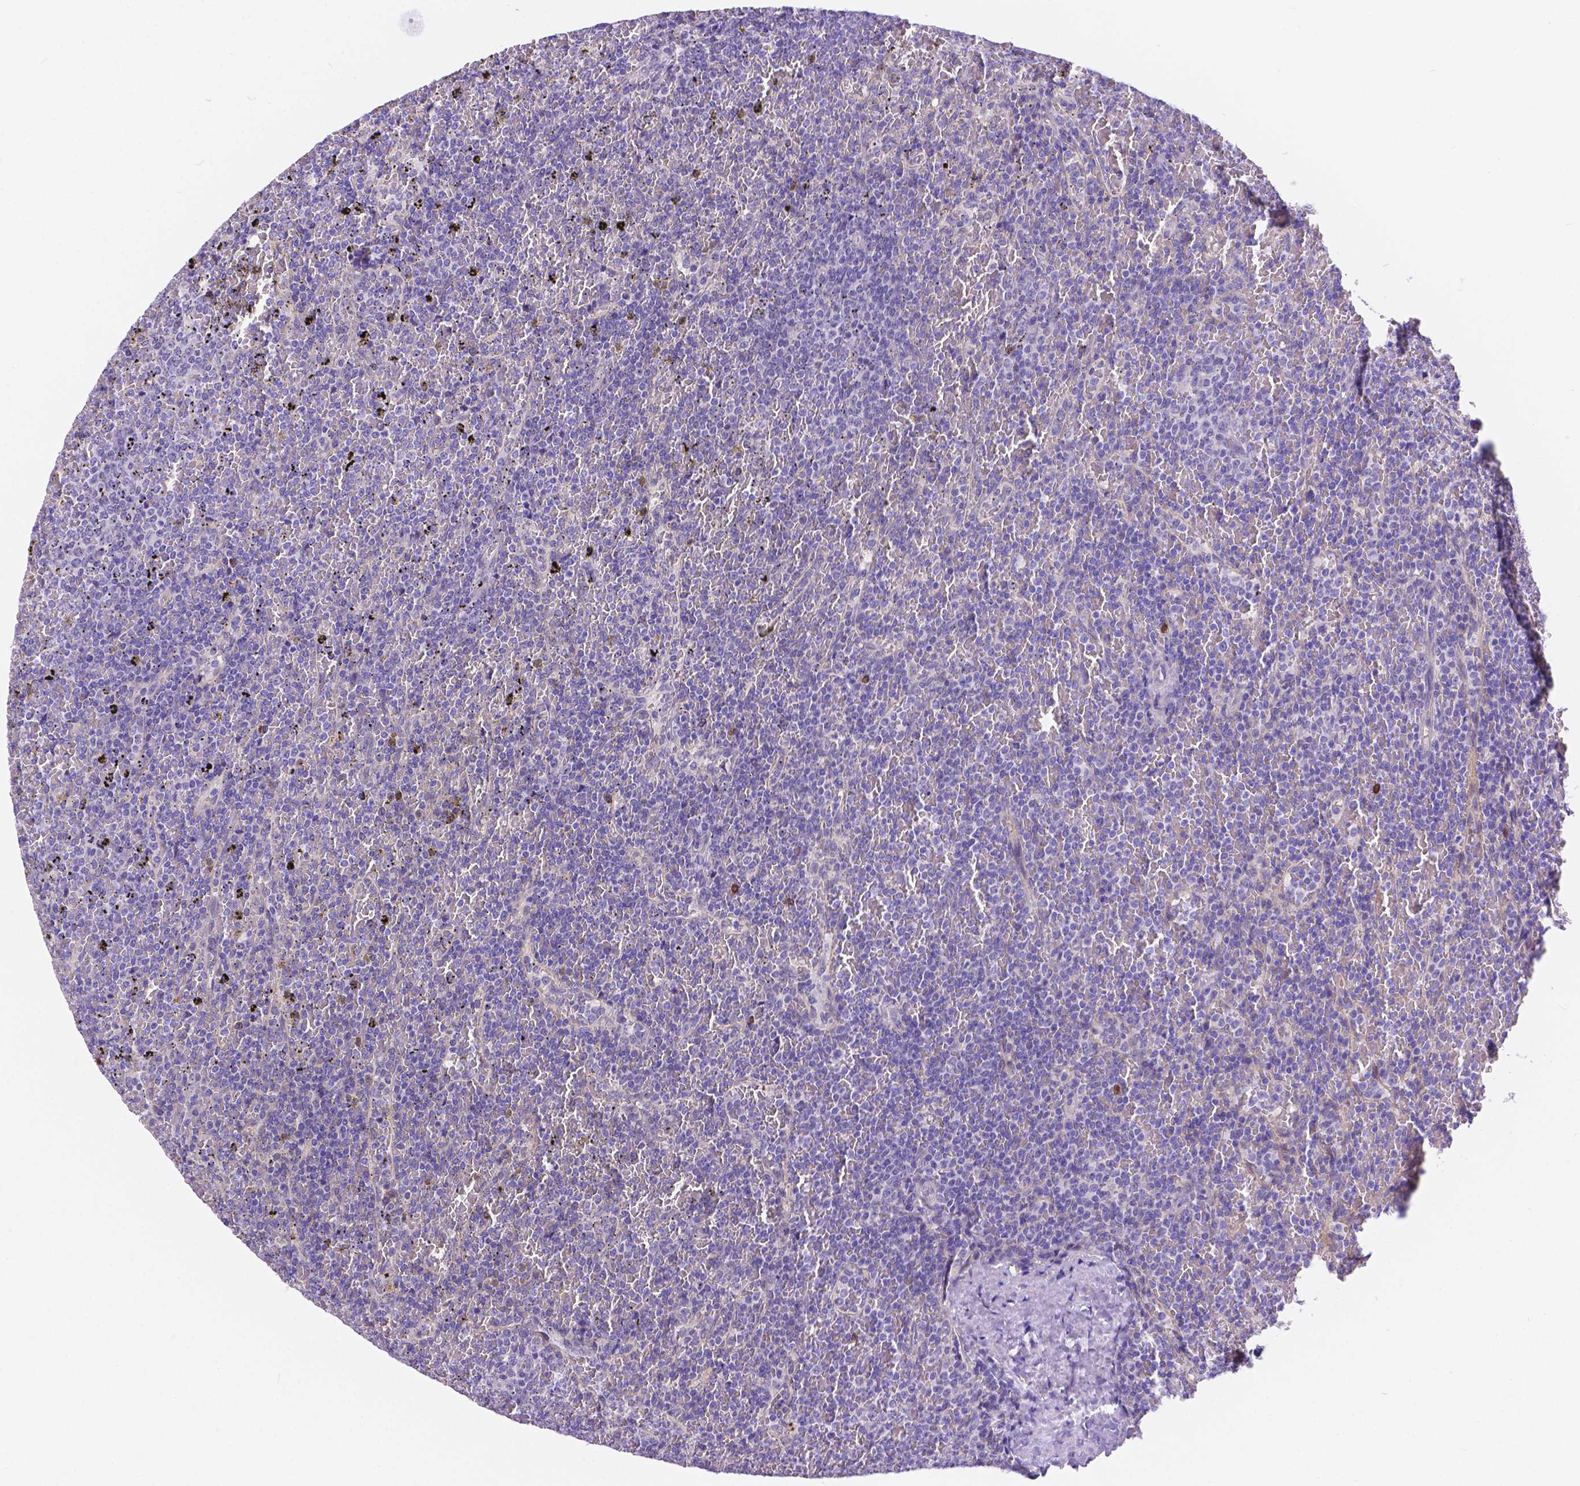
{"staining": {"intensity": "negative", "quantity": "none", "location": "none"}, "tissue": "lymphoma", "cell_type": "Tumor cells", "image_type": "cancer", "snomed": [{"axis": "morphology", "description": "Malignant lymphoma, non-Hodgkin's type, Low grade"}, {"axis": "topography", "description": "Spleen"}], "caption": "The micrograph displays no staining of tumor cells in lymphoma. (Brightfield microscopy of DAB IHC at high magnification).", "gene": "DLEC1", "patient": {"sex": "female", "age": 77}}